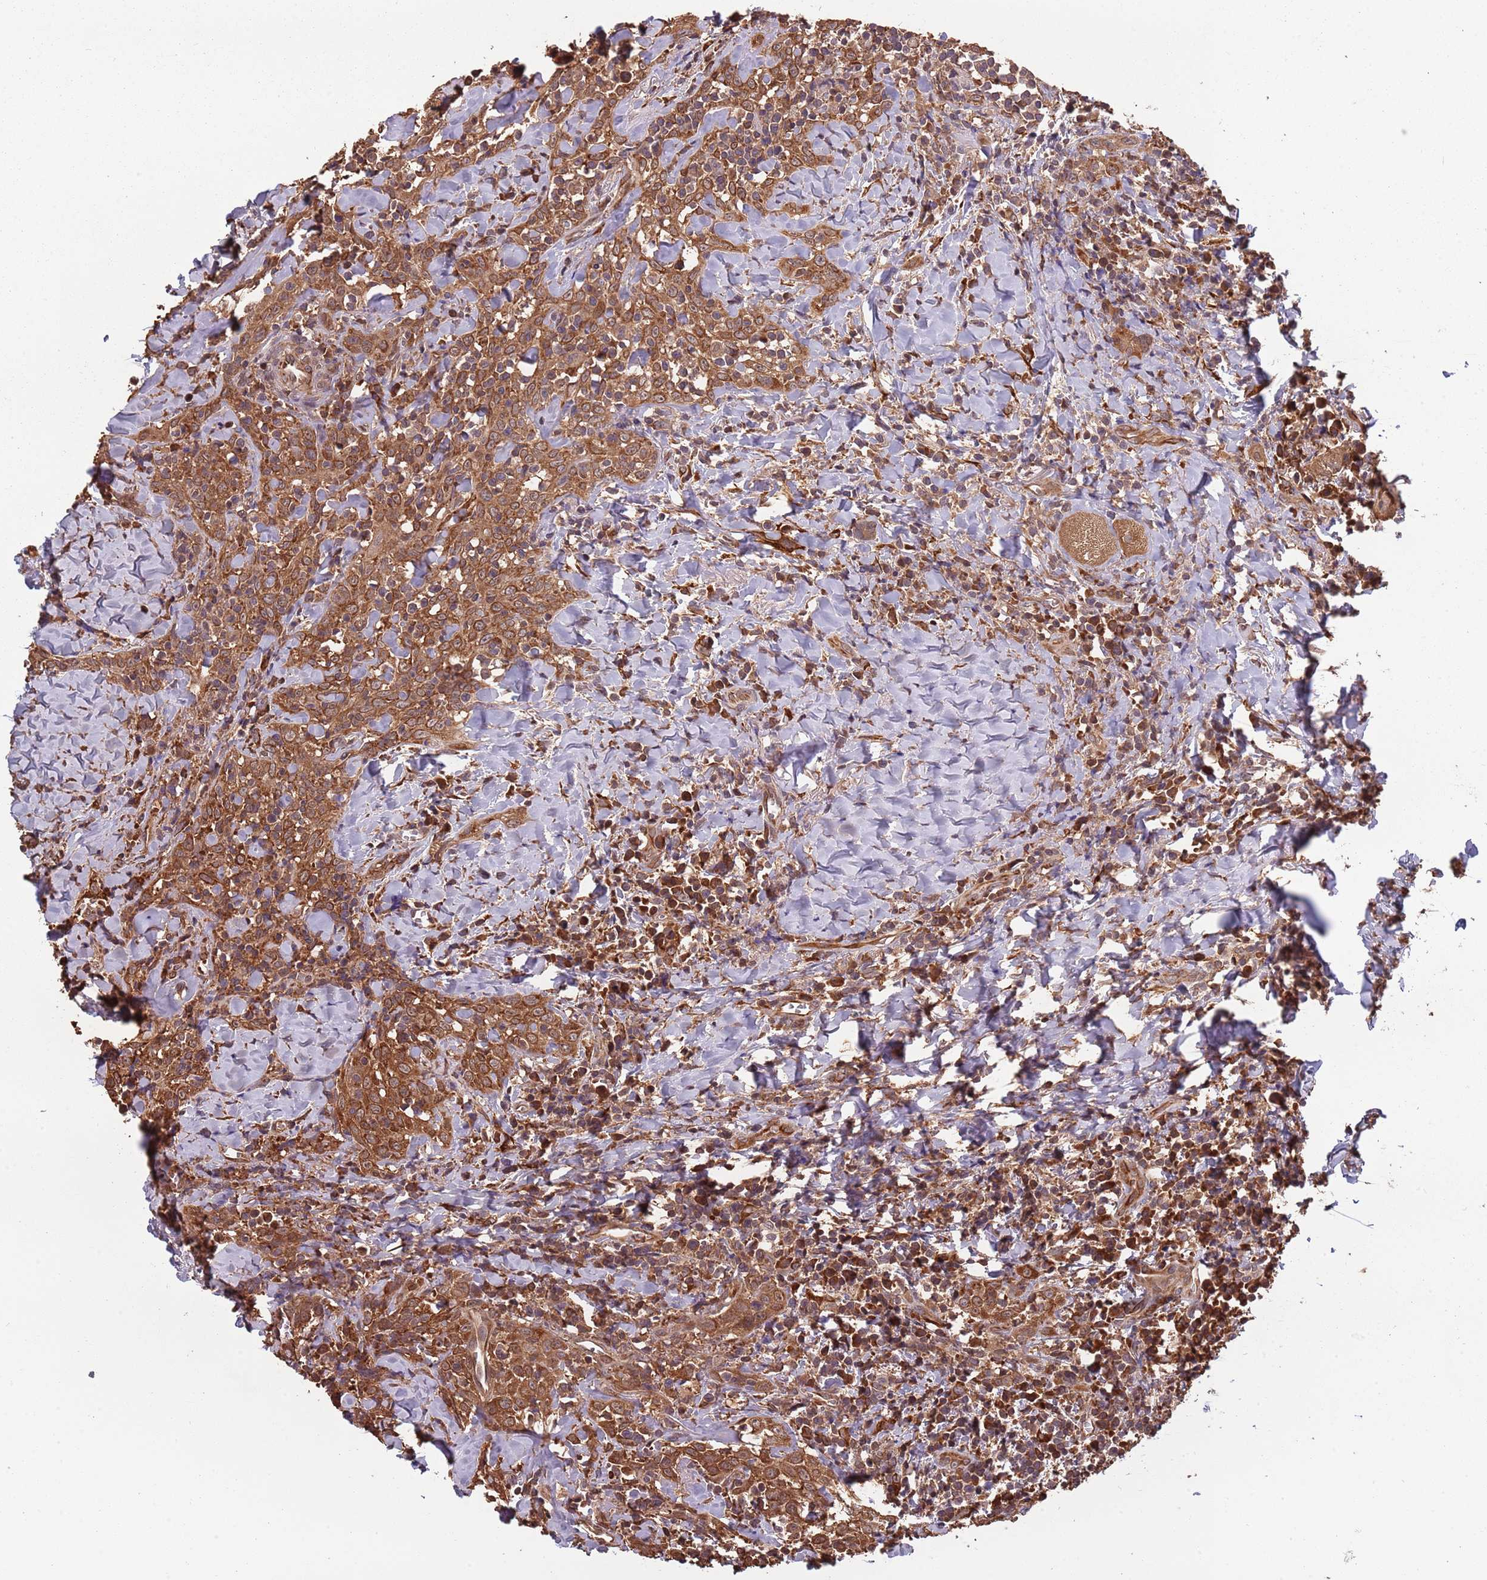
{"staining": {"intensity": "strong", "quantity": ">75%", "location": "cytoplasmic/membranous"}, "tissue": "head and neck cancer", "cell_type": "Tumor cells", "image_type": "cancer", "snomed": [{"axis": "morphology", "description": "Squamous cell carcinoma, NOS"}, {"axis": "topography", "description": "Head-Neck"}], "caption": "Brown immunohistochemical staining in head and neck squamous cell carcinoma exhibits strong cytoplasmic/membranous staining in approximately >75% of tumor cells.", "gene": "COG4", "patient": {"sex": "female", "age": 70}}